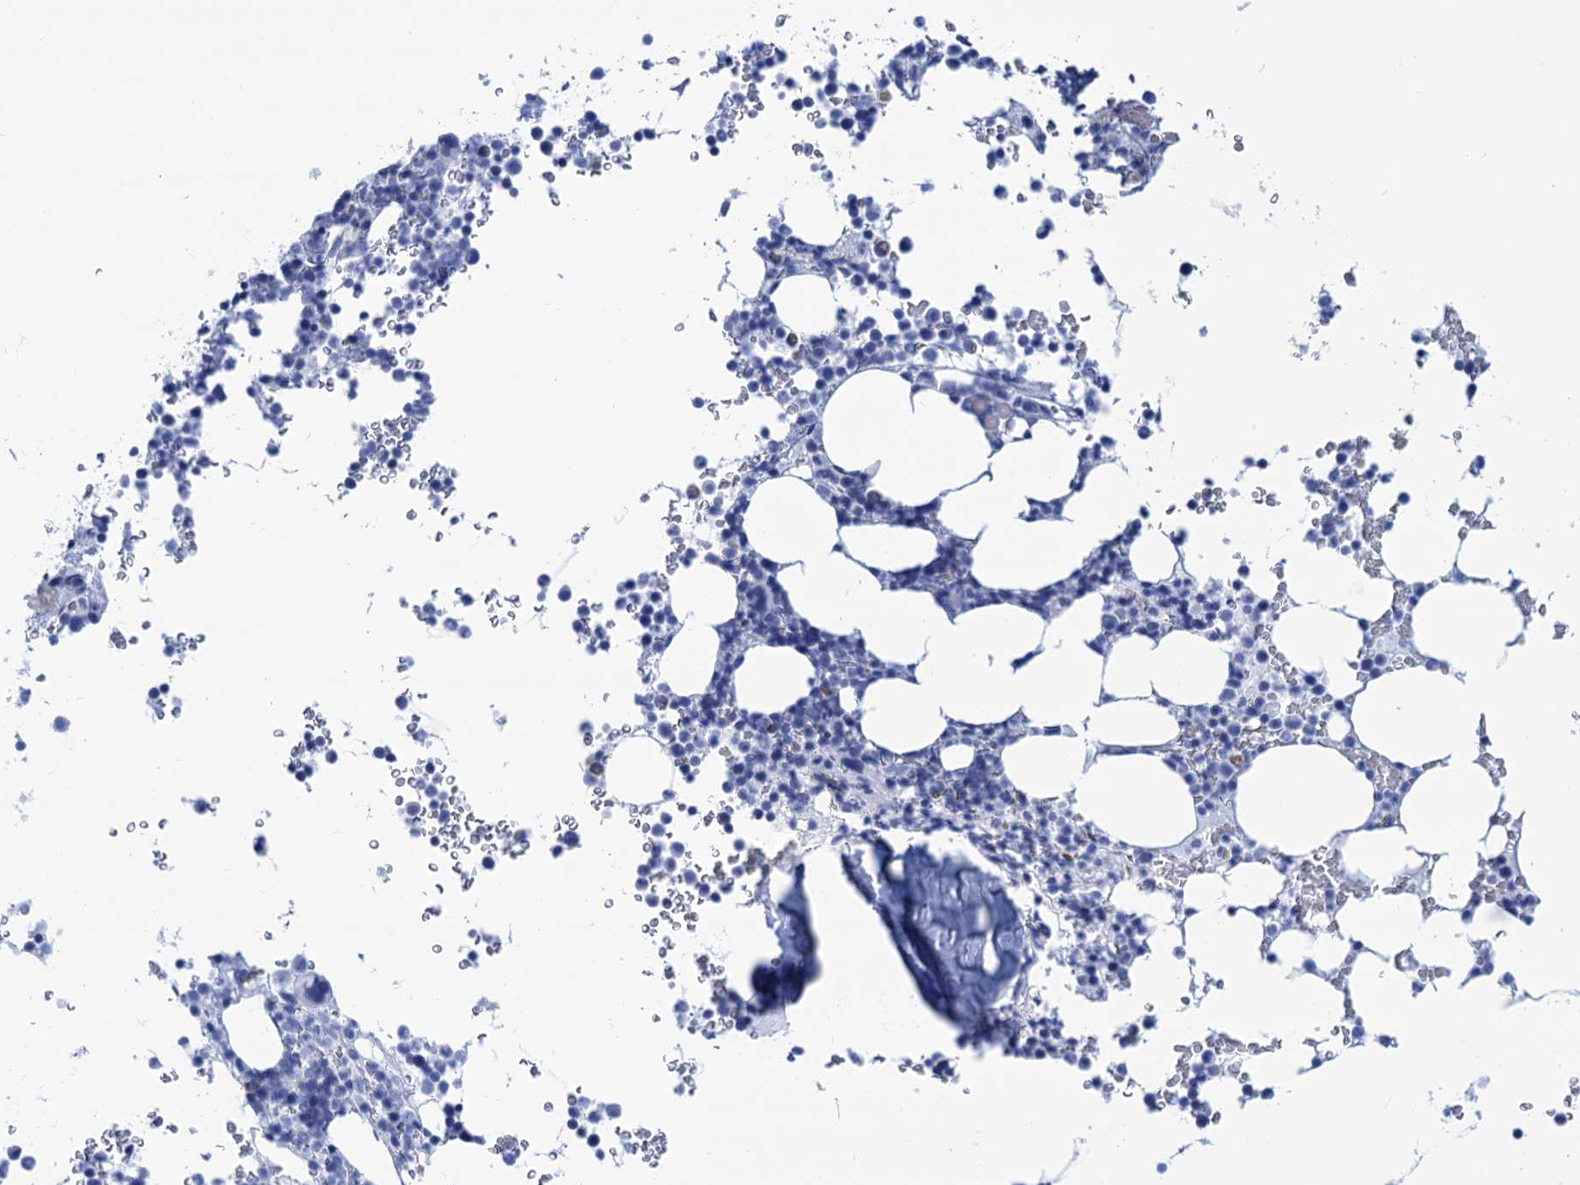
{"staining": {"intensity": "negative", "quantity": "none", "location": "none"}, "tissue": "bone marrow", "cell_type": "Hematopoietic cells", "image_type": "normal", "snomed": [{"axis": "morphology", "description": "Normal tissue, NOS"}, {"axis": "topography", "description": "Bone marrow"}], "caption": "Protein analysis of unremarkable bone marrow reveals no significant expression in hematopoietic cells.", "gene": "CABYR", "patient": {"sex": "male", "age": 58}}